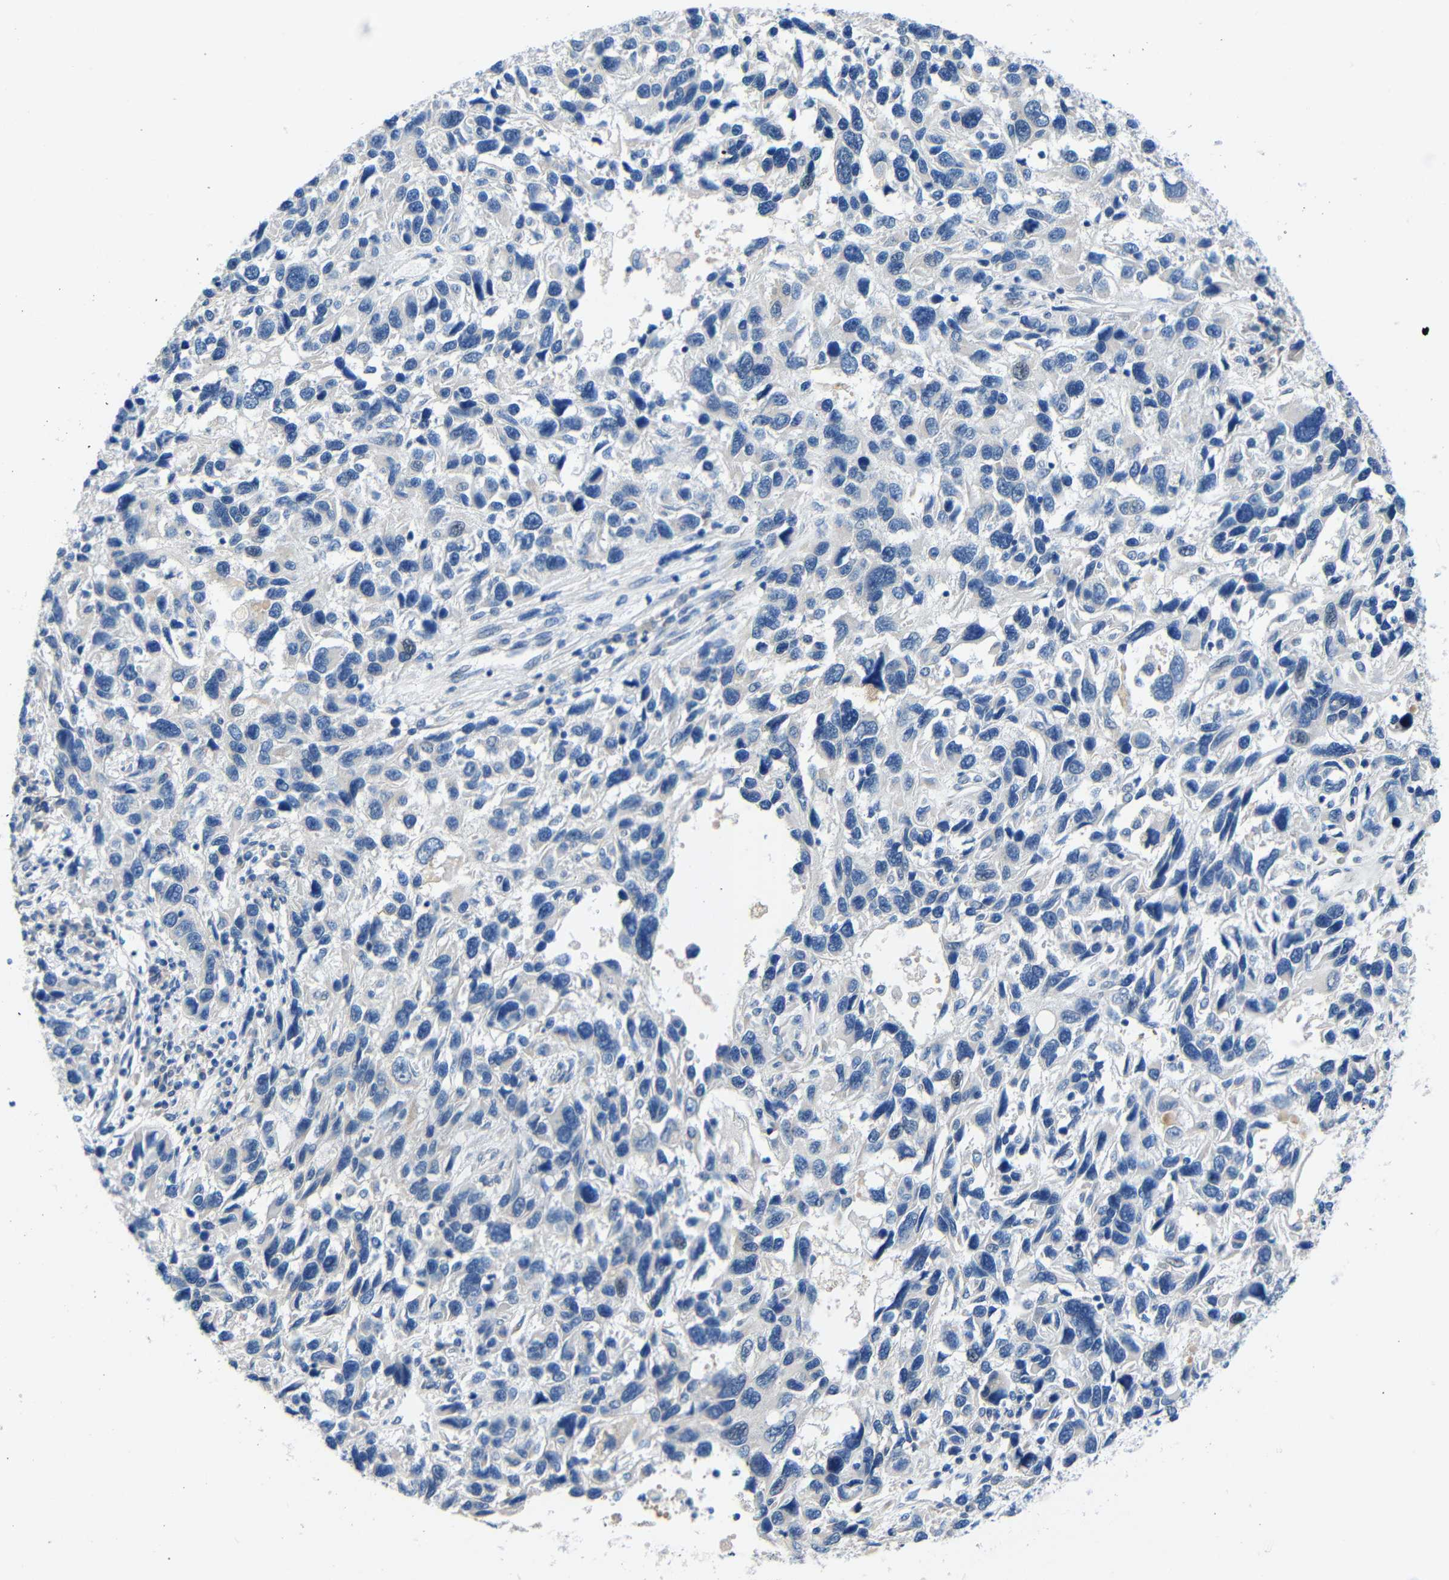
{"staining": {"intensity": "negative", "quantity": "none", "location": "none"}, "tissue": "melanoma", "cell_type": "Tumor cells", "image_type": "cancer", "snomed": [{"axis": "morphology", "description": "Malignant melanoma, NOS"}, {"axis": "topography", "description": "Skin"}], "caption": "Melanoma stained for a protein using IHC demonstrates no positivity tumor cells.", "gene": "NEGR1", "patient": {"sex": "male", "age": 53}}